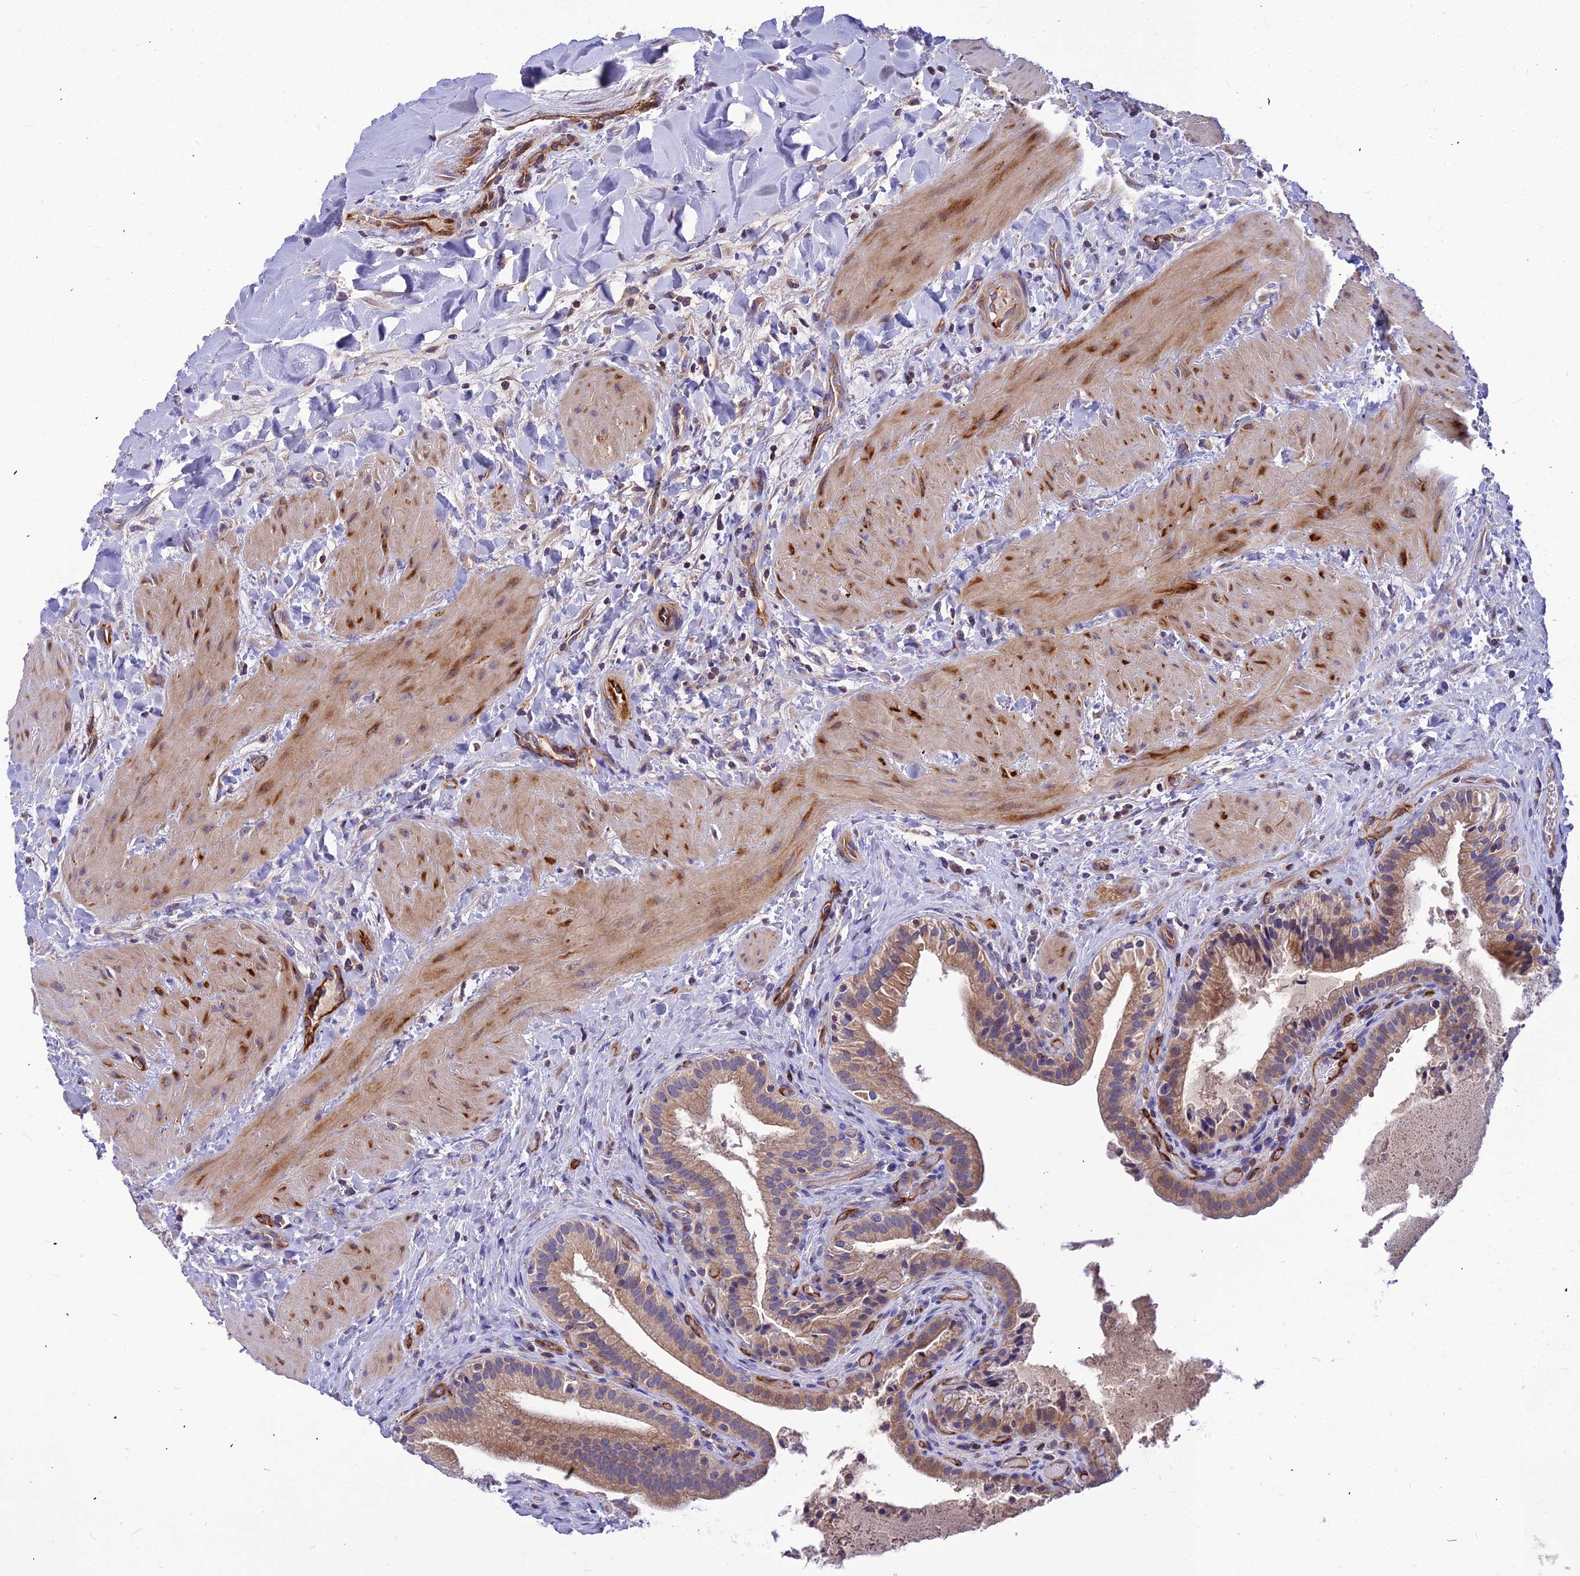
{"staining": {"intensity": "moderate", "quantity": ">75%", "location": "cytoplasmic/membranous"}, "tissue": "gallbladder", "cell_type": "Glandular cells", "image_type": "normal", "snomed": [{"axis": "morphology", "description": "Normal tissue, NOS"}, {"axis": "topography", "description": "Gallbladder"}], "caption": "Approximately >75% of glandular cells in benign gallbladder display moderate cytoplasmic/membranous protein positivity as visualized by brown immunohistochemical staining.", "gene": "ASPHD1", "patient": {"sex": "male", "age": 24}}